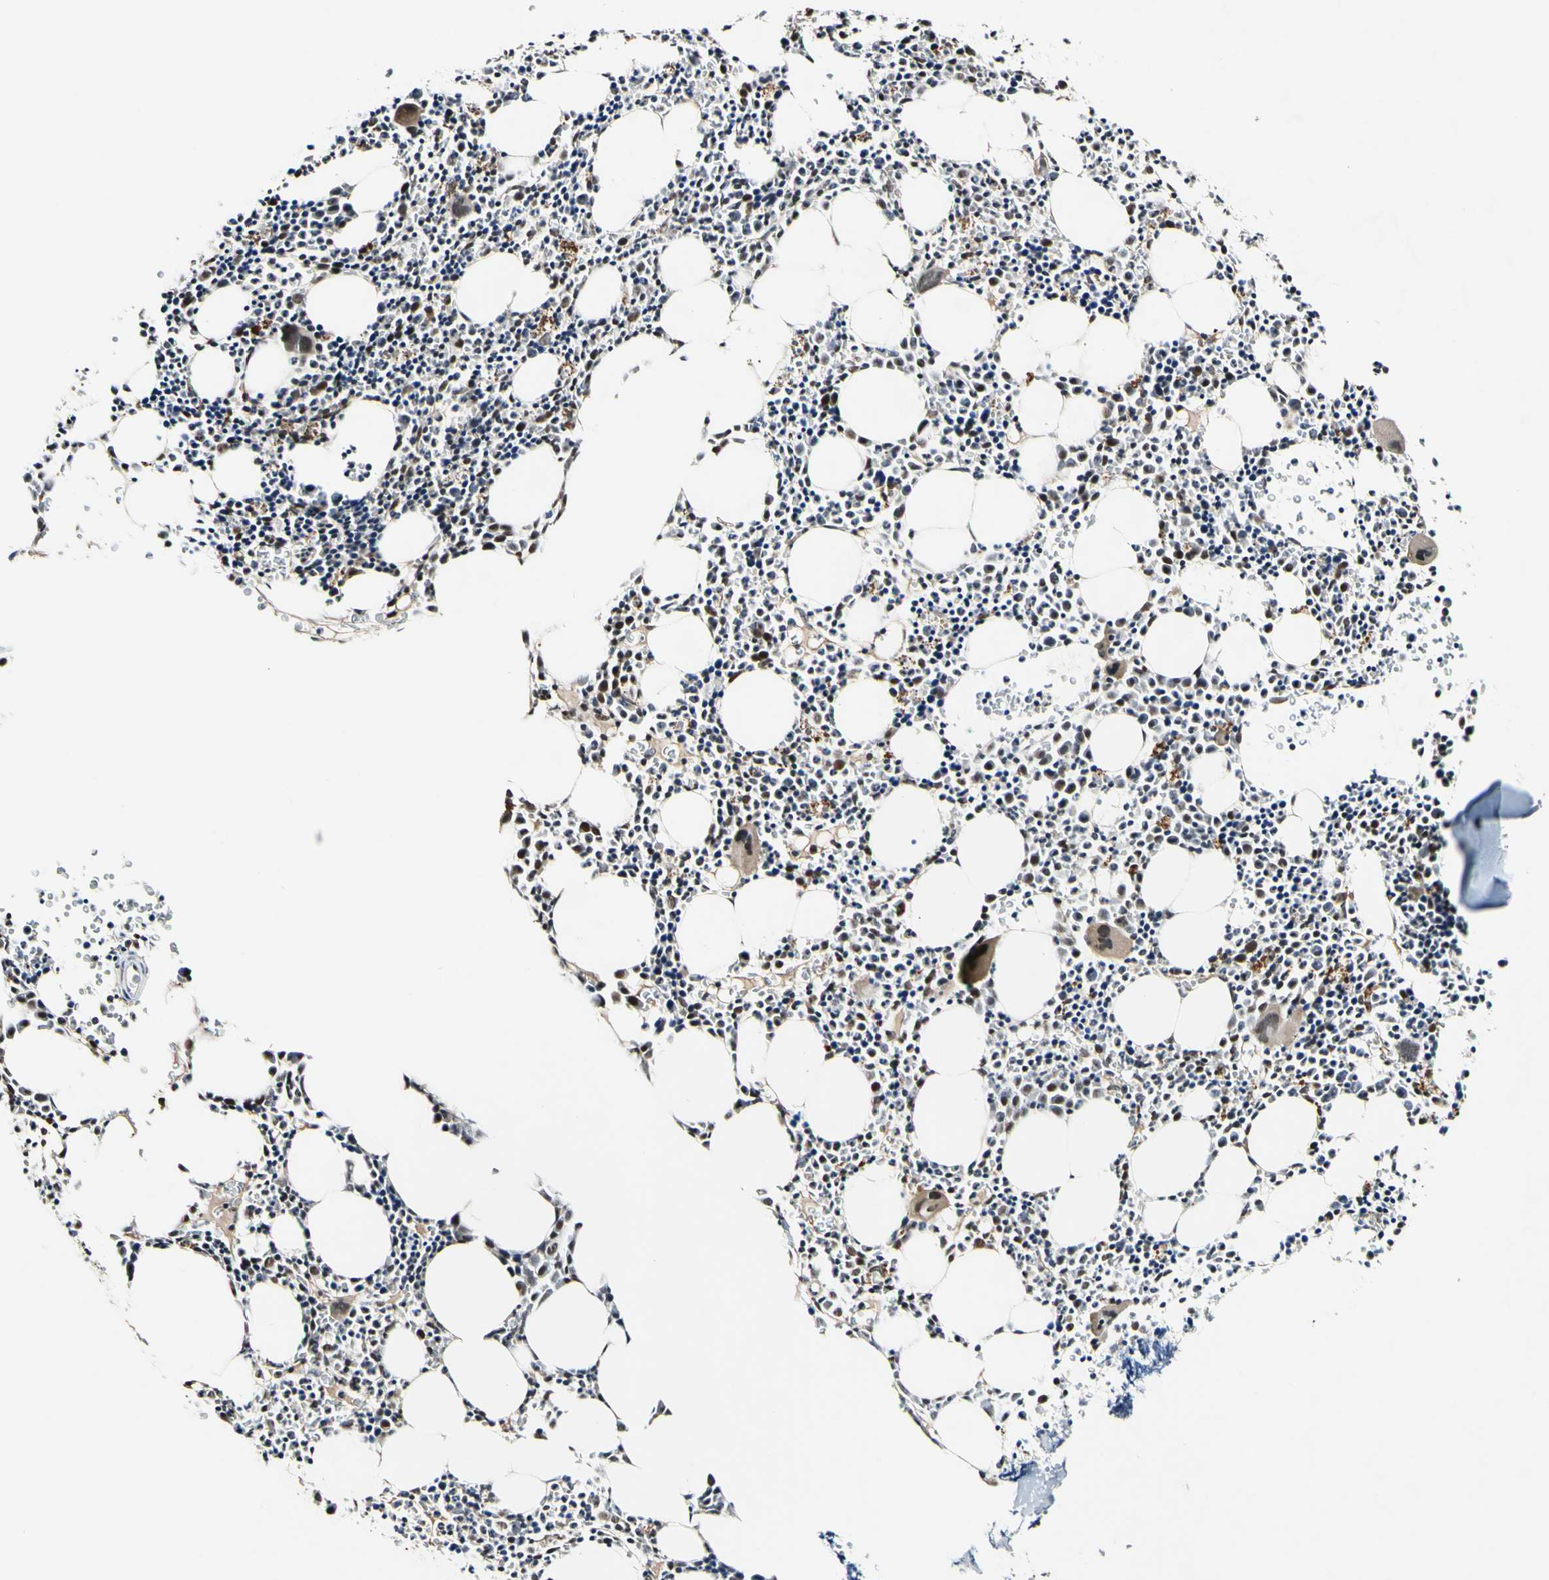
{"staining": {"intensity": "strong", "quantity": "25%-75%", "location": "nuclear"}, "tissue": "bone marrow", "cell_type": "Hematopoietic cells", "image_type": "normal", "snomed": [{"axis": "morphology", "description": "Normal tissue, NOS"}, {"axis": "morphology", "description": "Inflammation, NOS"}, {"axis": "topography", "description": "Bone marrow"}], "caption": "Immunohistochemical staining of benign human bone marrow reveals 25%-75% levels of strong nuclear protein positivity in about 25%-75% of hematopoietic cells. The staining was performed using DAB (3,3'-diaminobenzidine), with brown indicating positive protein expression. Nuclei are stained blue with hematoxylin.", "gene": "POLR2F", "patient": {"sex": "female", "age": 17}}